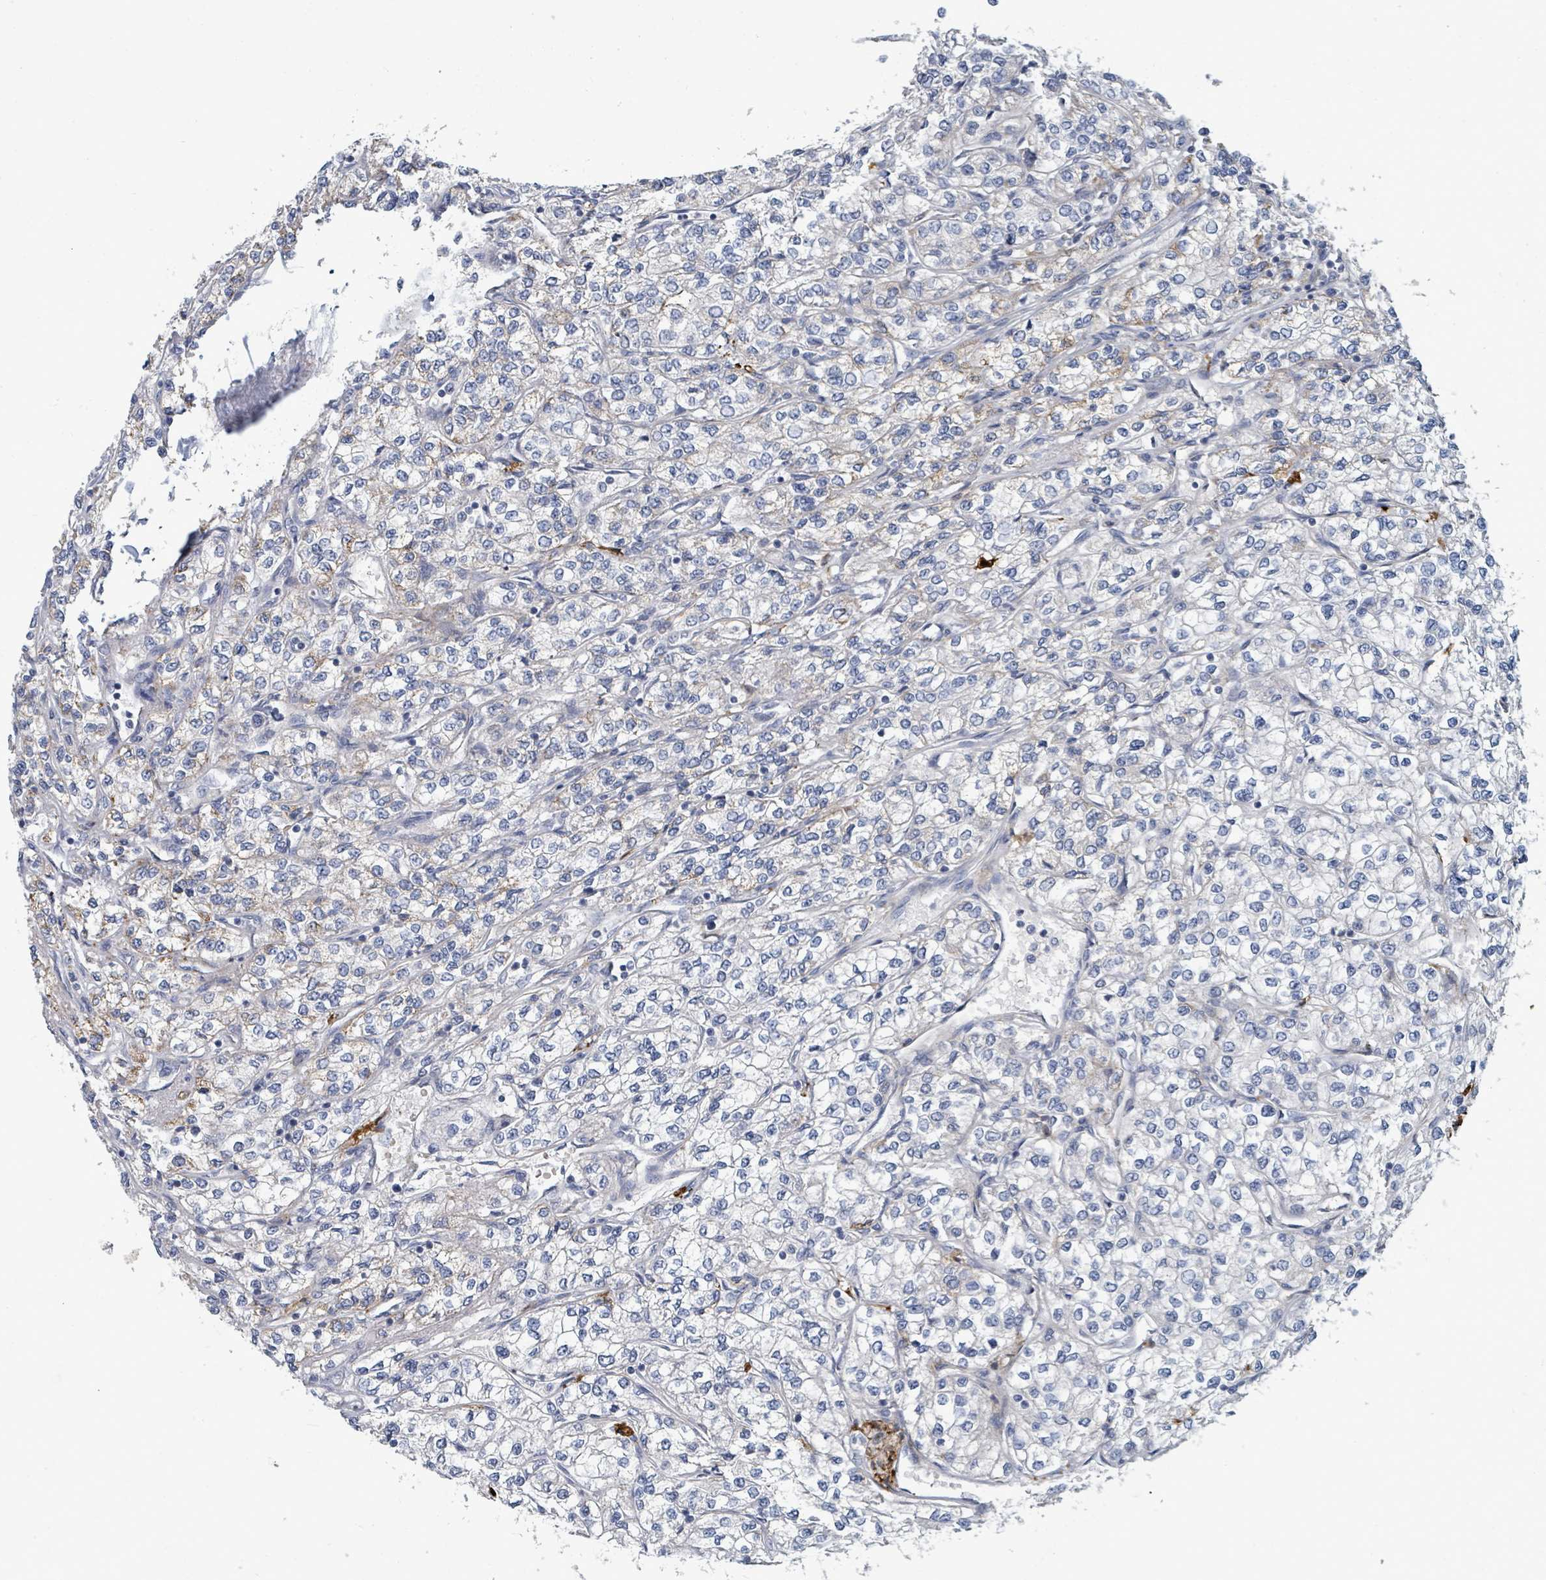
{"staining": {"intensity": "negative", "quantity": "none", "location": "none"}, "tissue": "renal cancer", "cell_type": "Tumor cells", "image_type": "cancer", "snomed": [{"axis": "morphology", "description": "Adenocarcinoma, NOS"}, {"axis": "topography", "description": "Kidney"}], "caption": "DAB immunohistochemical staining of renal cancer (adenocarcinoma) shows no significant positivity in tumor cells. (DAB (3,3'-diaminobenzidine) immunohistochemistry (IHC) visualized using brightfield microscopy, high magnification).", "gene": "TRDMT1", "patient": {"sex": "male", "age": 80}}